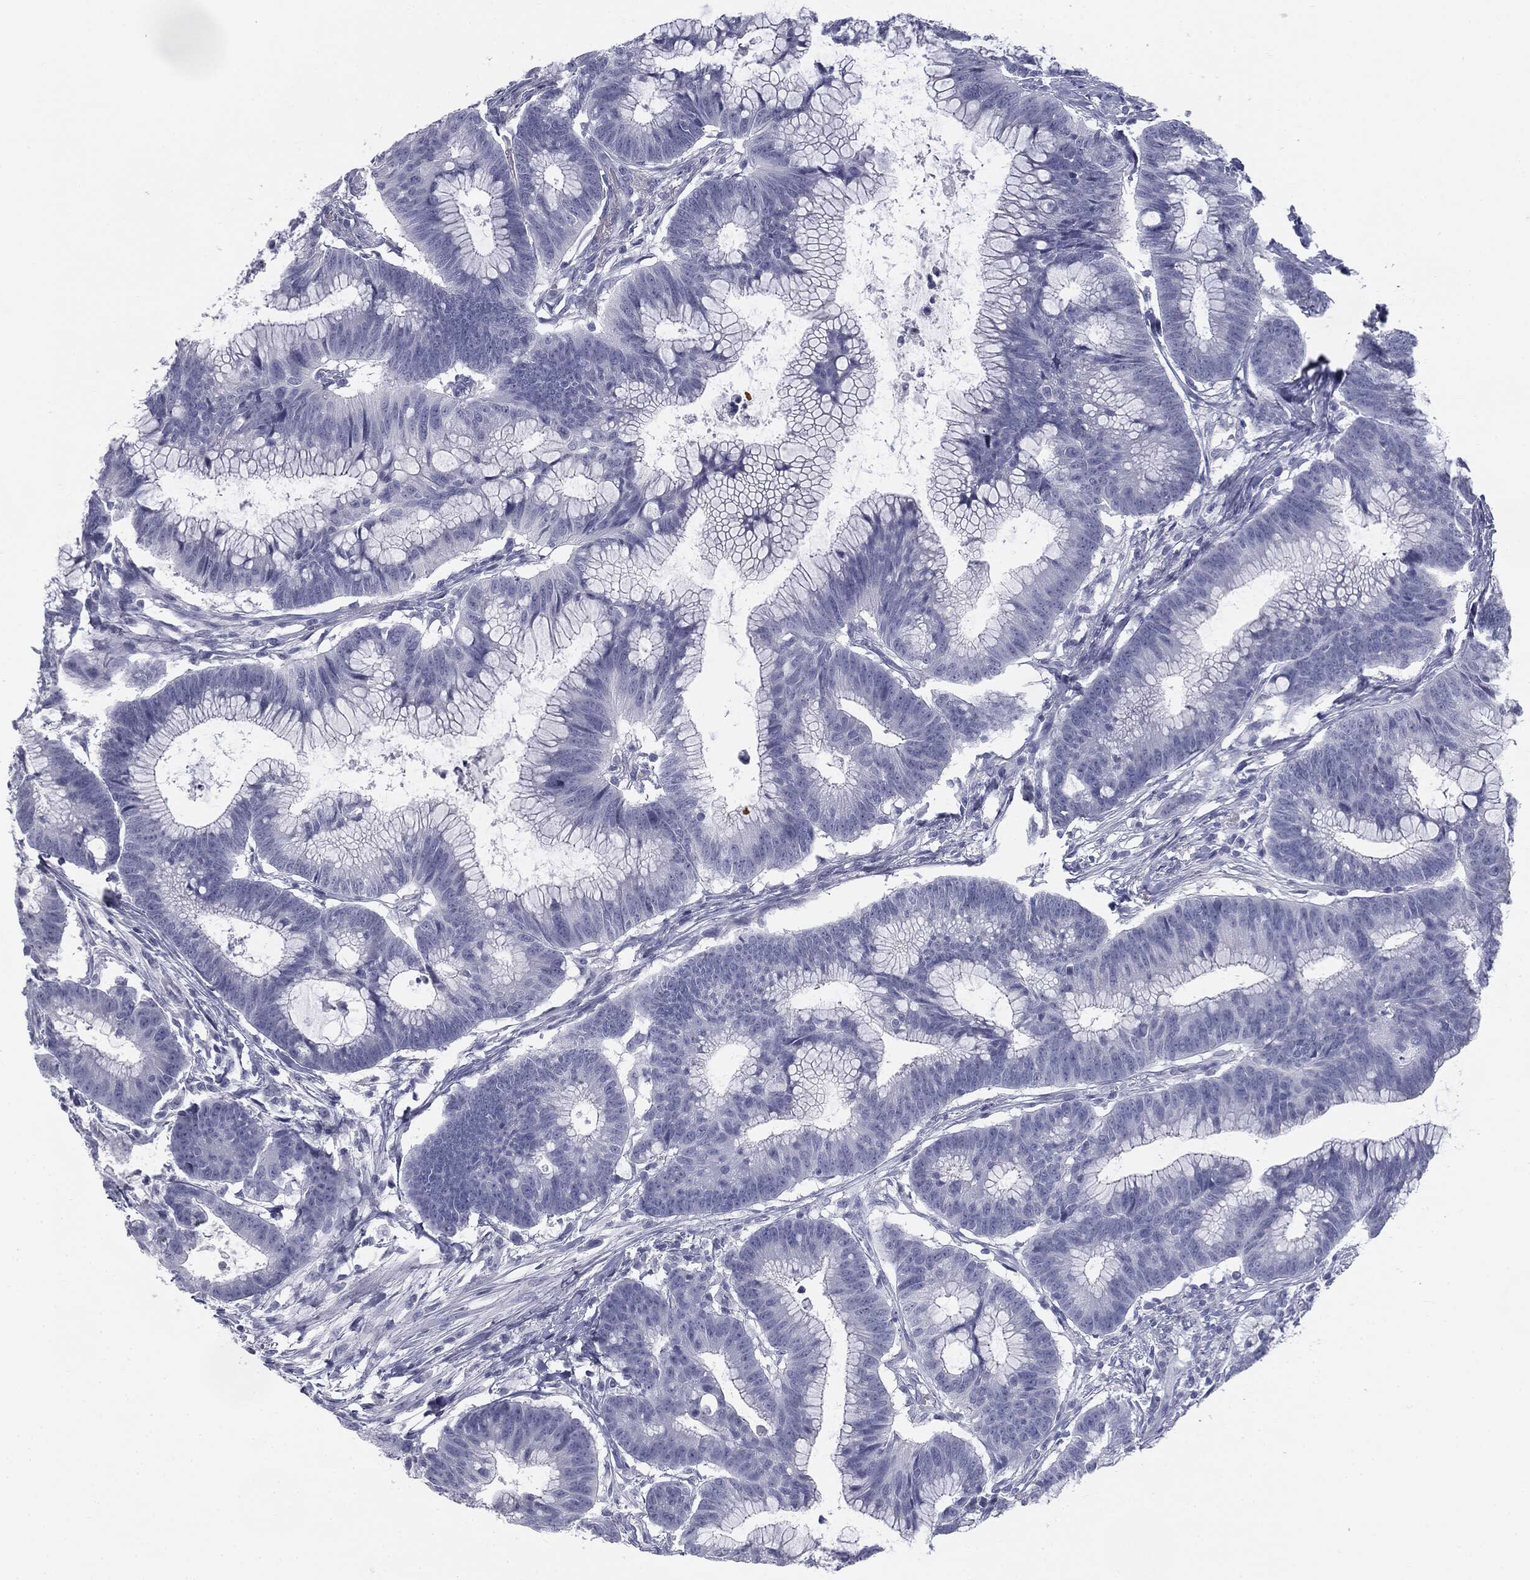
{"staining": {"intensity": "negative", "quantity": "none", "location": "none"}, "tissue": "colorectal cancer", "cell_type": "Tumor cells", "image_type": "cancer", "snomed": [{"axis": "morphology", "description": "Adenocarcinoma, NOS"}, {"axis": "topography", "description": "Colon"}], "caption": "IHC micrograph of human colorectal adenocarcinoma stained for a protein (brown), which shows no expression in tumor cells. Nuclei are stained in blue.", "gene": "TPO", "patient": {"sex": "female", "age": 78}}